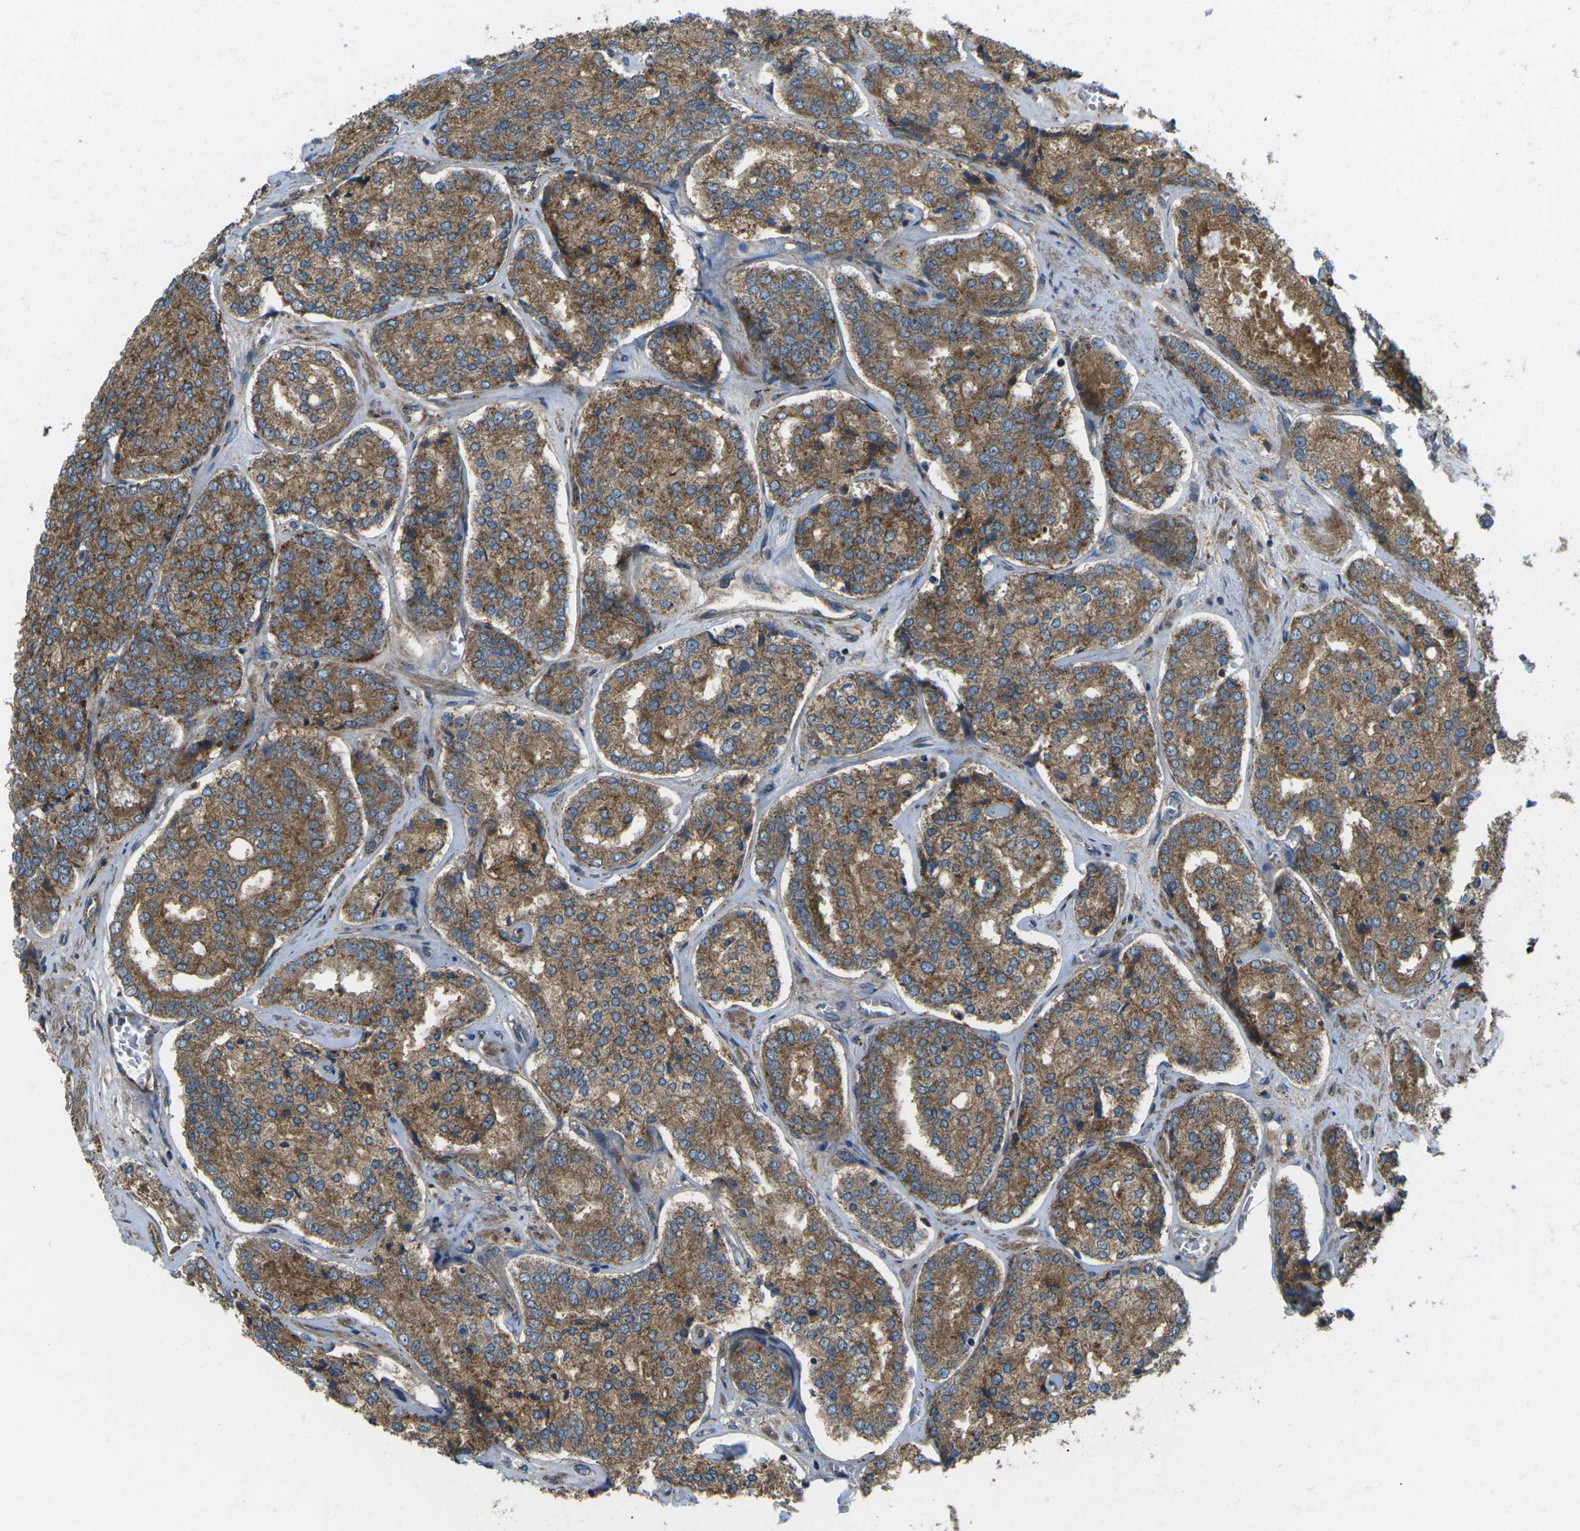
{"staining": {"intensity": "moderate", "quantity": ">75%", "location": "cytoplasmic/membranous"}, "tissue": "prostate cancer", "cell_type": "Tumor cells", "image_type": "cancer", "snomed": [{"axis": "morphology", "description": "Adenocarcinoma, High grade"}, {"axis": "topography", "description": "Prostate"}], "caption": "Adenocarcinoma (high-grade) (prostate) was stained to show a protein in brown. There is medium levels of moderate cytoplasmic/membranous expression in about >75% of tumor cells.", "gene": "CHMP3", "patient": {"sex": "male", "age": 65}}